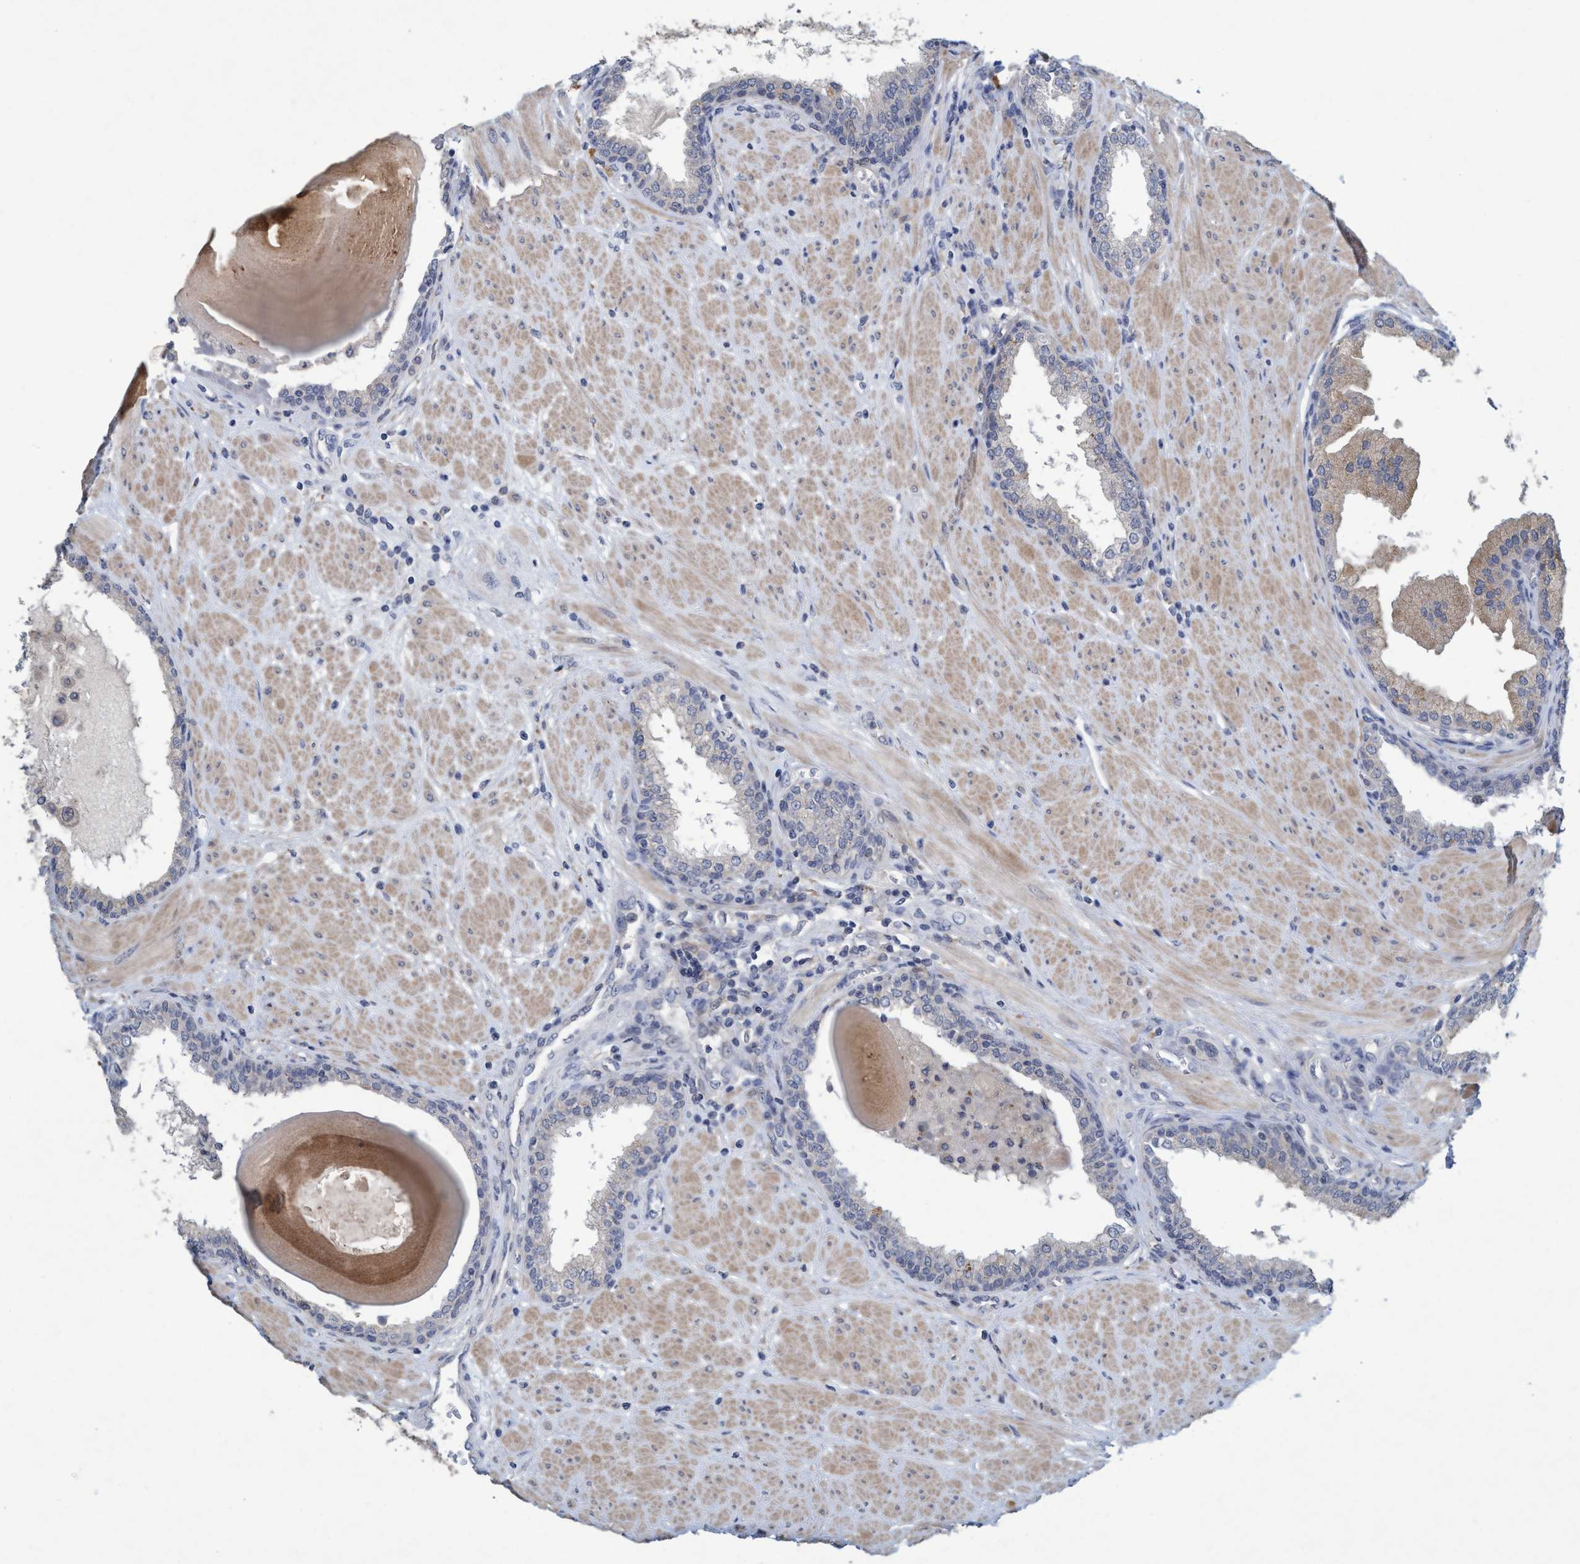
{"staining": {"intensity": "negative", "quantity": "none", "location": "none"}, "tissue": "prostate", "cell_type": "Glandular cells", "image_type": "normal", "snomed": [{"axis": "morphology", "description": "Normal tissue, NOS"}, {"axis": "topography", "description": "Prostate"}], "caption": "A high-resolution micrograph shows immunohistochemistry (IHC) staining of unremarkable prostate, which reveals no significant positivity in glandular cells.", "gene": "RNF208", "patient": {"sex": "male", "age": 51}}